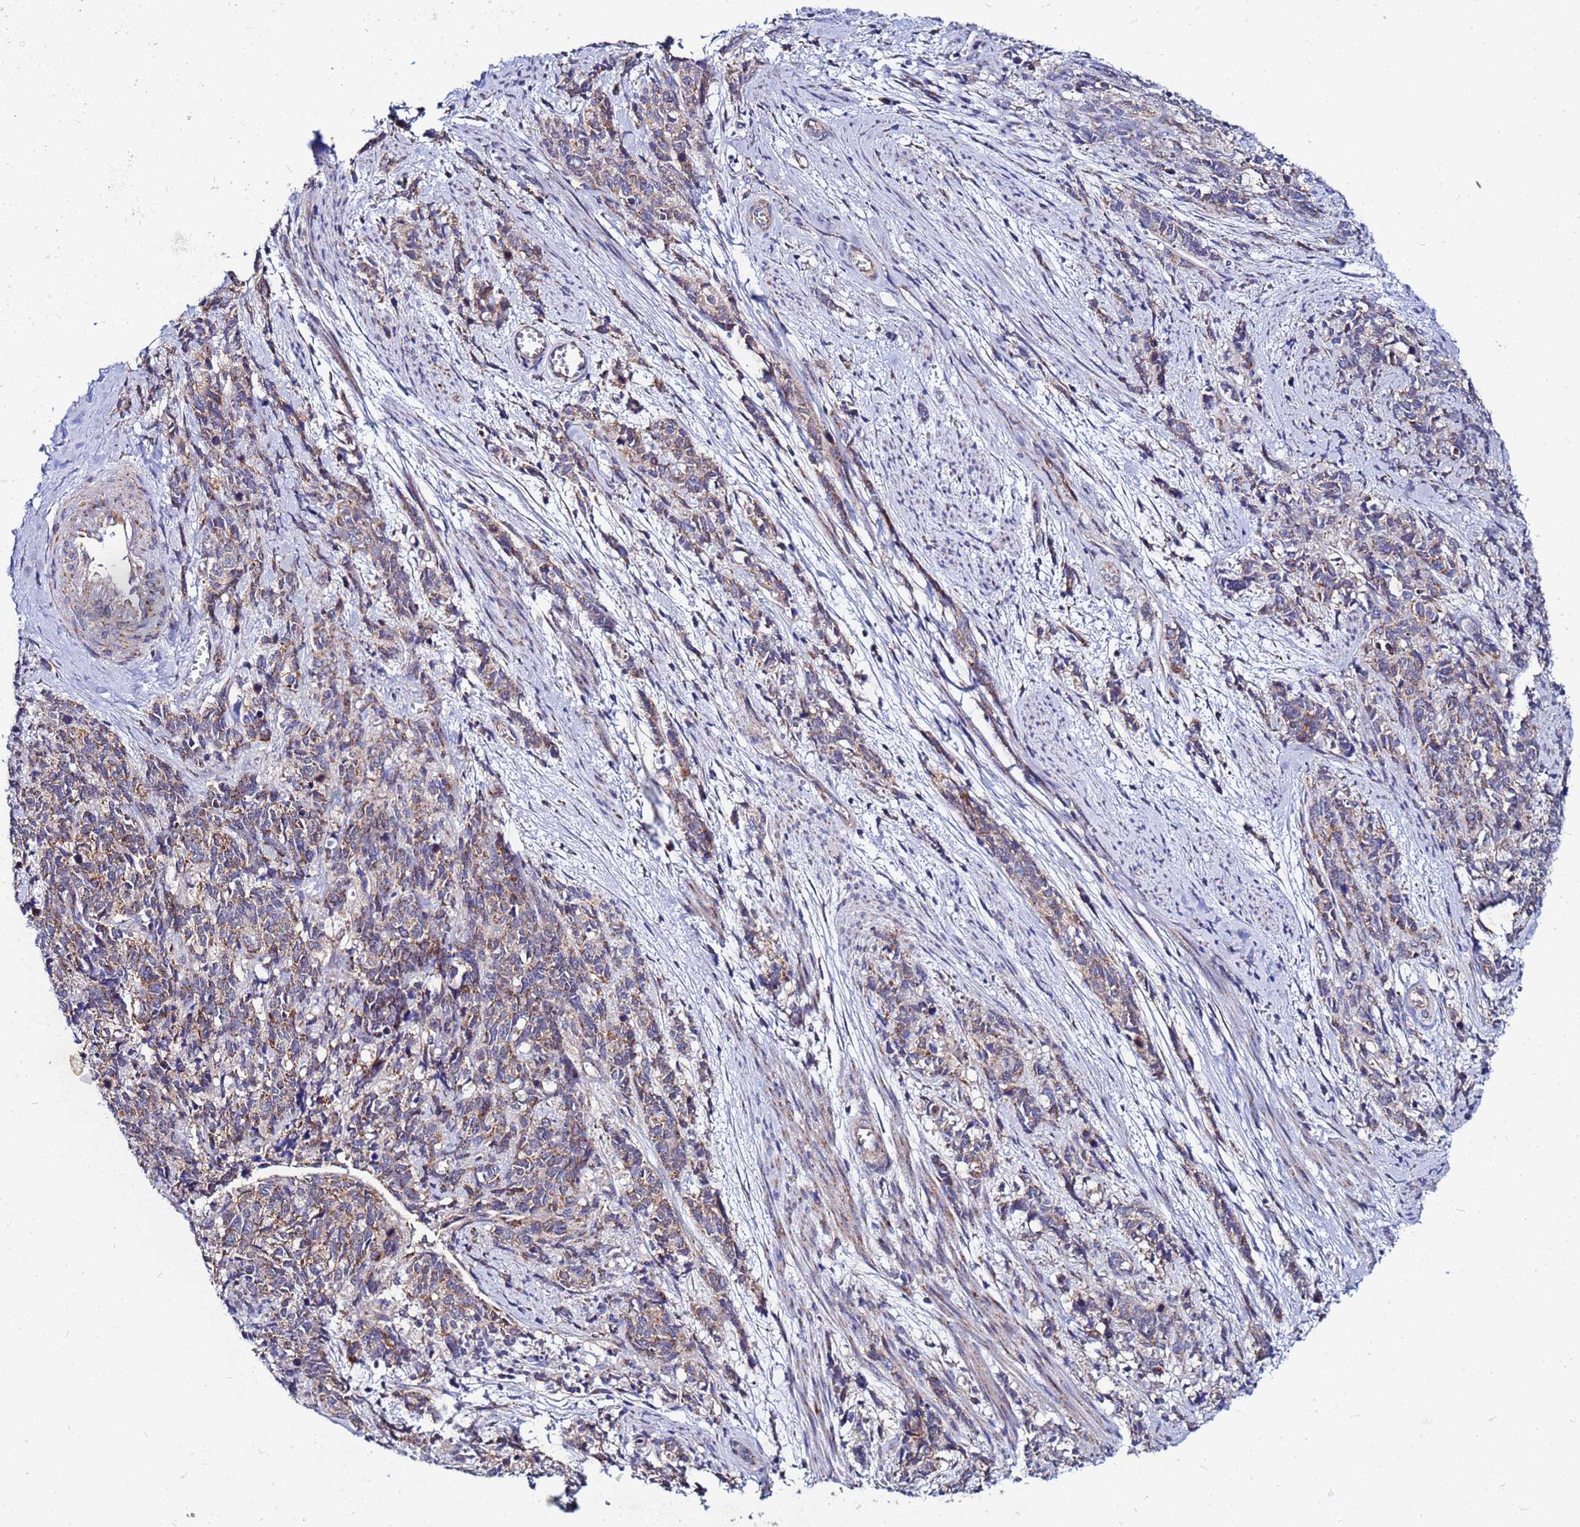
{"staining": {"intensity": "moderate", "quantity": ">75%", "location": "cytoplasmic/membranous"}, "tissue": "cervical cancer", "cell_type": "Tumor cells", "image_type": "cancer", "snomed": [{"axis": "morphology", "description": "Squamous cell carcinoma, NOS"}, {"axis": "topography", "description": "Cervix"}], "caption": "Protein analysis of cervical cancer (squamous cell carcinoma) tissue displays moderate cytoplasmic/membranous staining in approximately >75% of tumor cells.", "gene": "FAHD2A", "patient": {"sex": "female", "age": 60}}